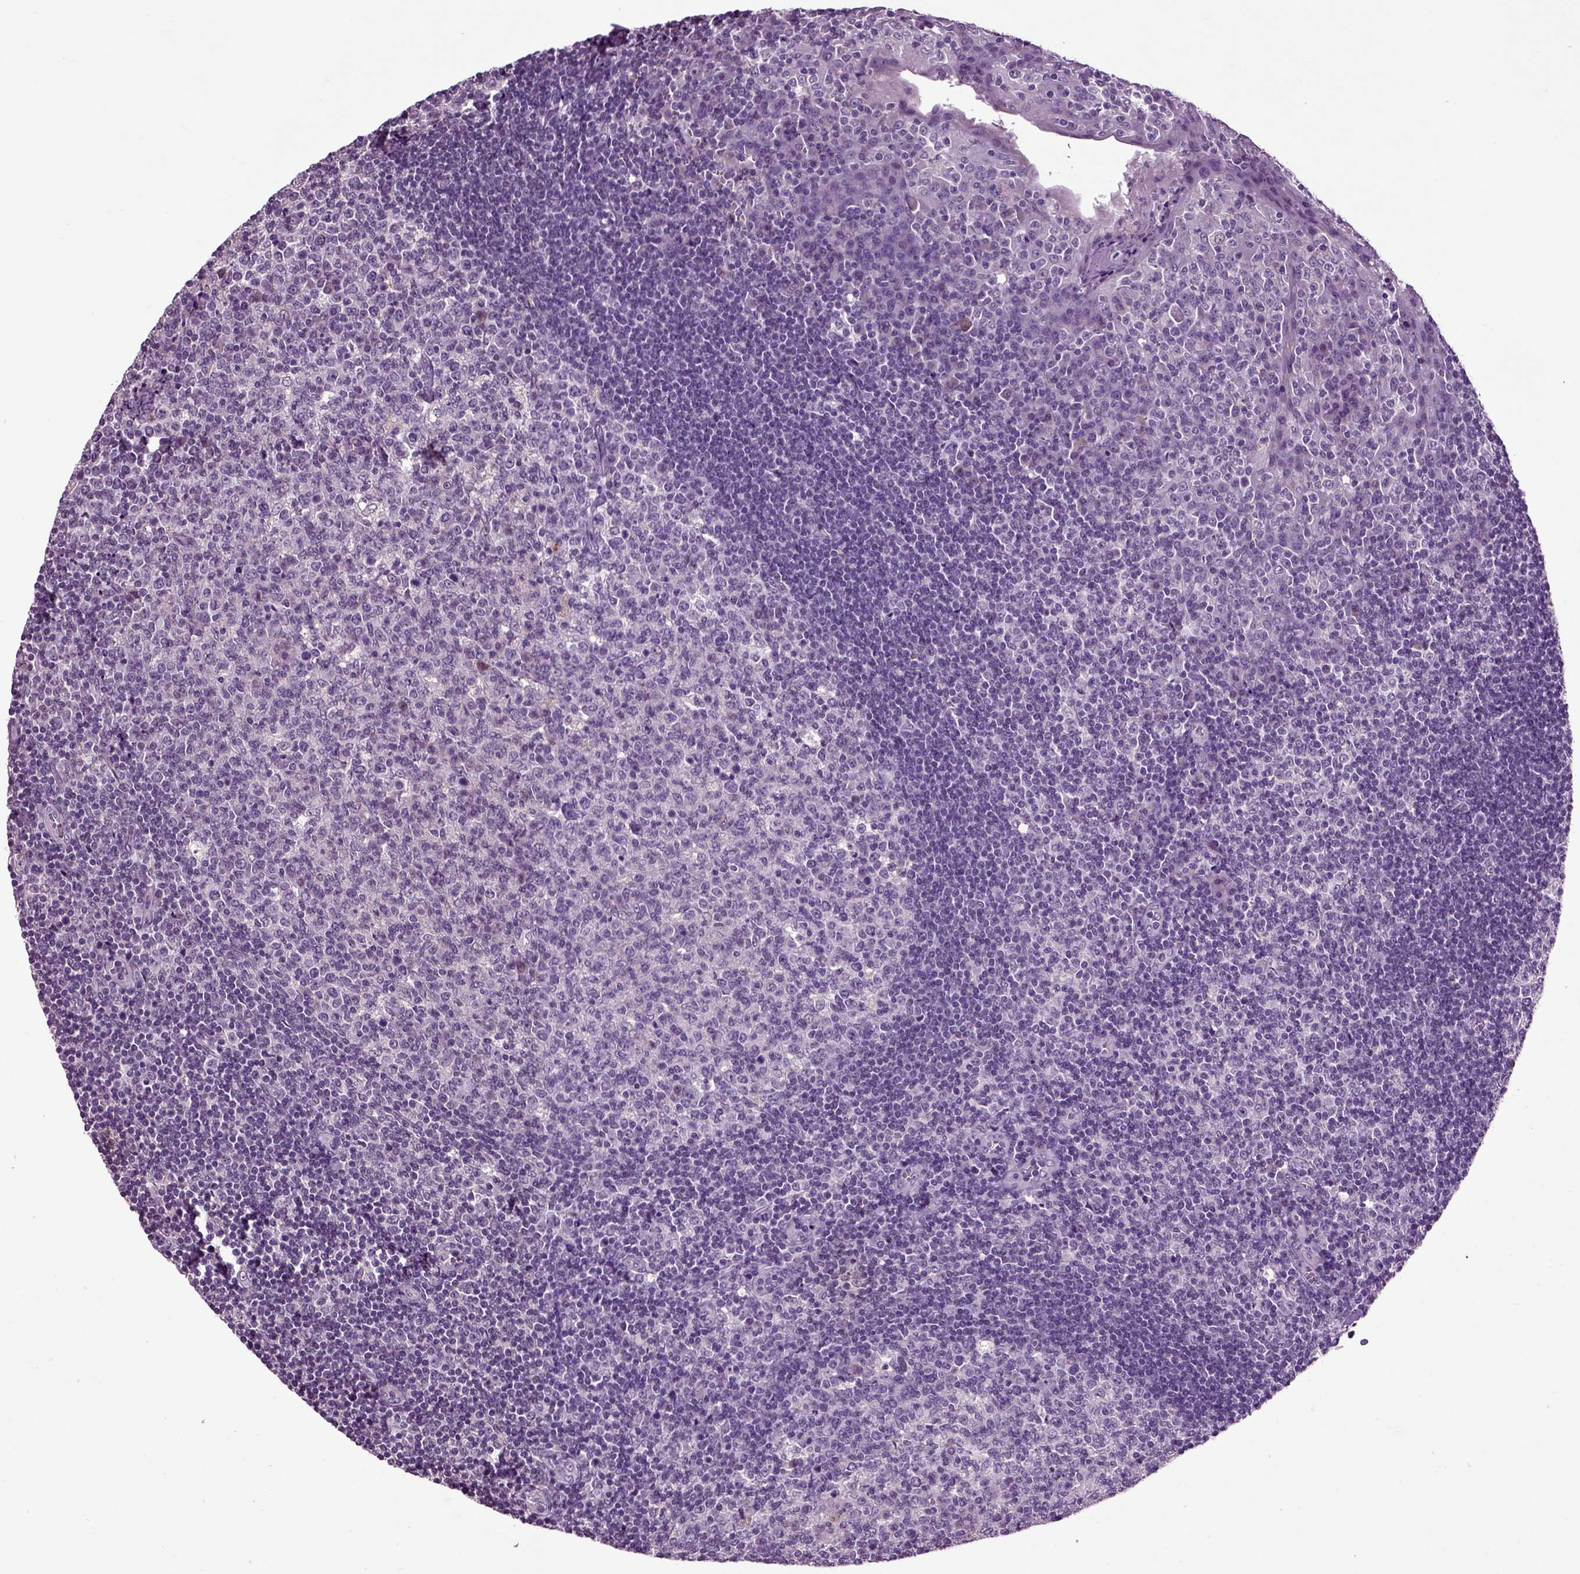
{"staining": {"intensity": "moderate", "quantity": "<25%", "location": "cytoplasmic/membranous"}, "tissue": "tonsil", "cell_type": "Germinal center cells", "image_type": "normal", "snomed": [{"axis": "morphology", "description": "Normal tissue, NOS"}, {"axis": "topography", "description": "Tonsil"}], "caption": "Immunohistochemistry (IHC) (DAB (3,3'-diaminobenzidine)) staining of unremarkable human tonsil reveals moderate cytoplasmic/membranous protein expression in approximately <25% of germinal center cells.", "gene": "CRHR1", "patient": {"sex": "female", "age": 13}}